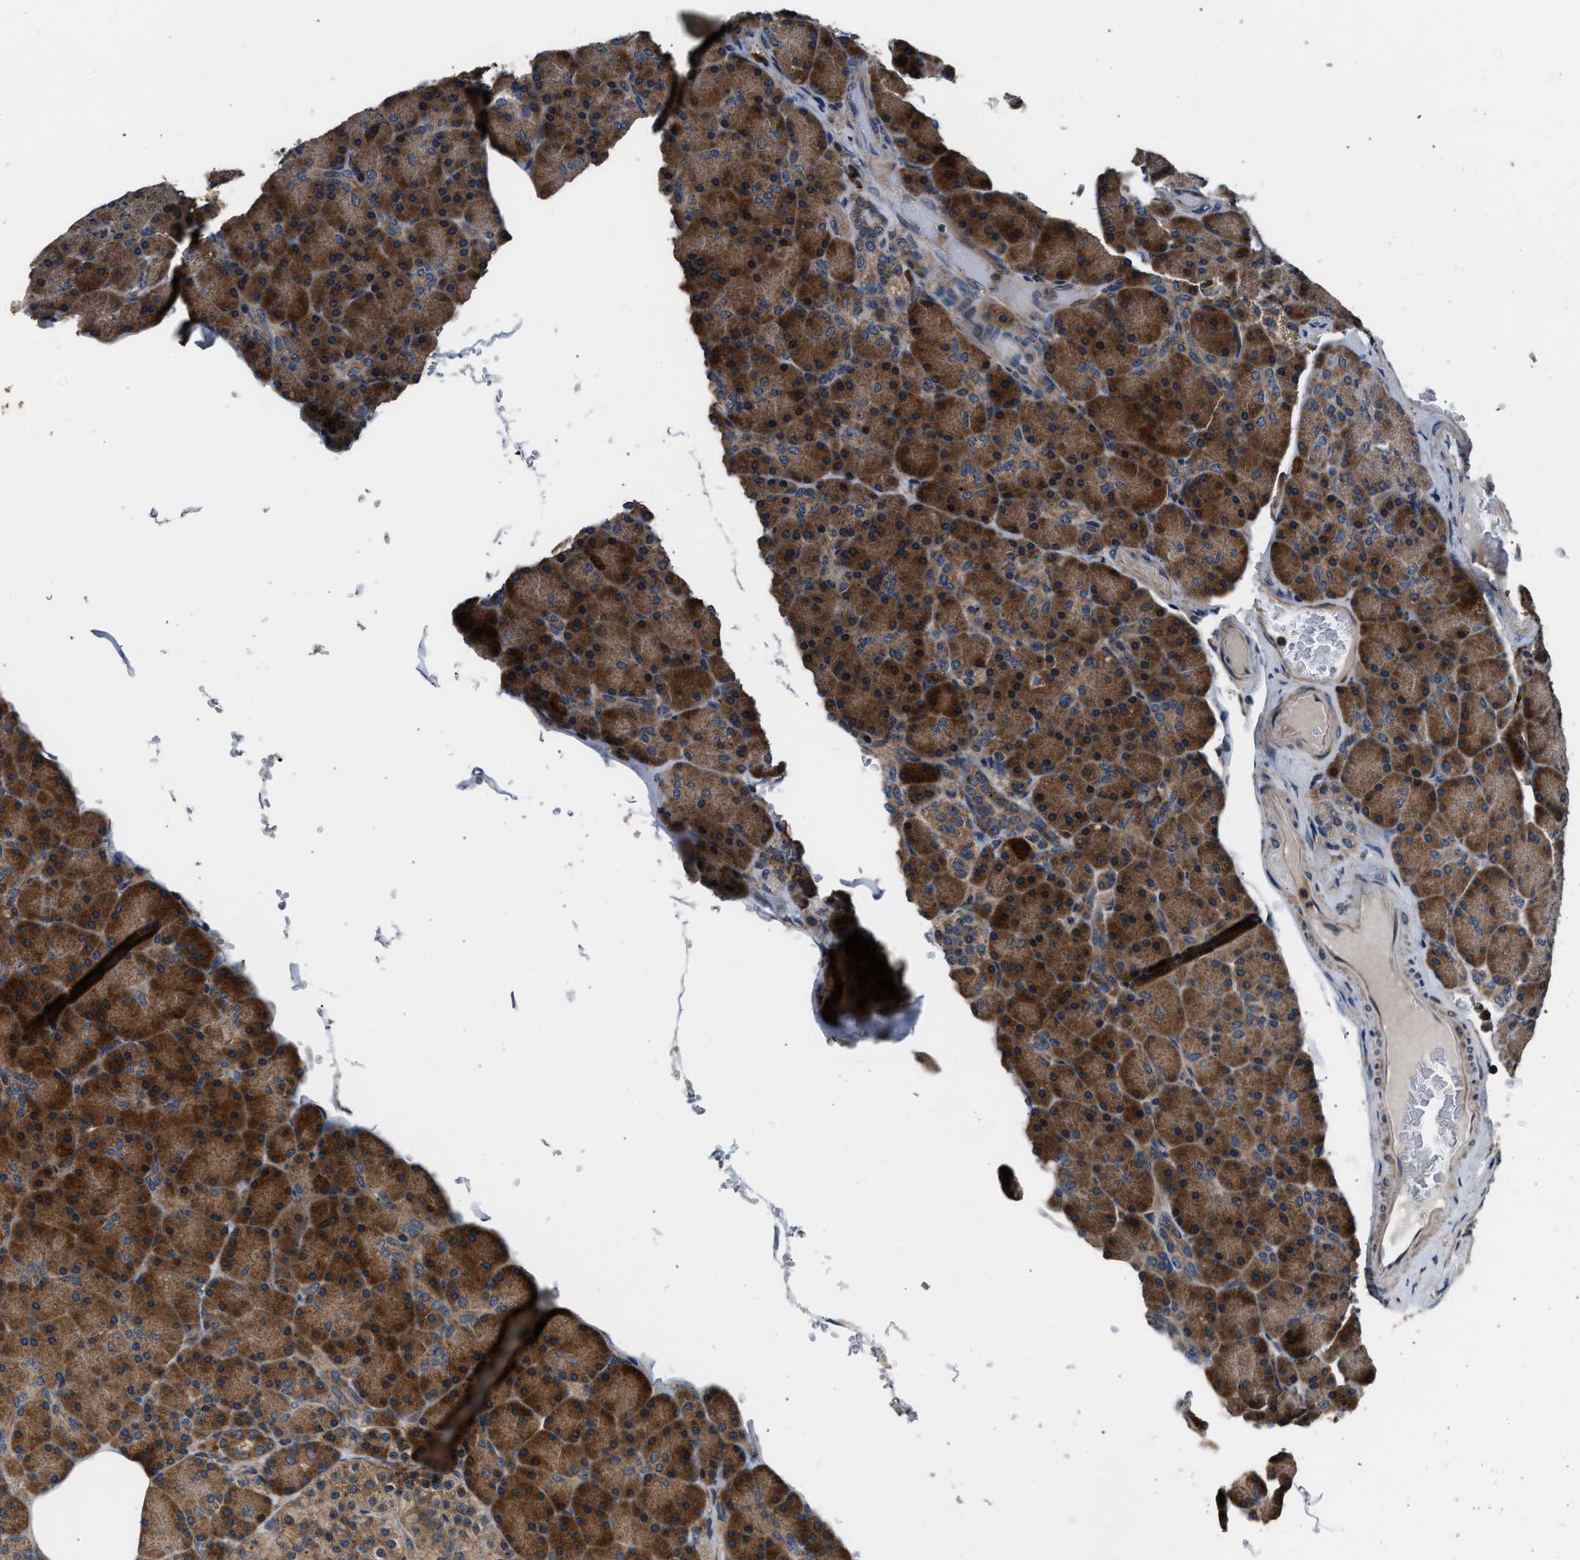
{"staining": {"intensity": "strong", "quantity": ">75%", "location": "cytoplasmic/membranous"}, "tissue": "pancreas", "cell_type": "Exocrine glandular cells", "image_type": "normal", "snomed": [{"axis": "morphology", "description": "Normal tissue, NOS"}, {"axis": "topography", "description": "Pancreas"}], "caption": "Strong cytoplasmic/membranous expression is present in approximately >75% of exocrine glandular cells in benign pancreas.", "gene": "IMPDH2", "patient": {"sex": "female", "age": 43}}